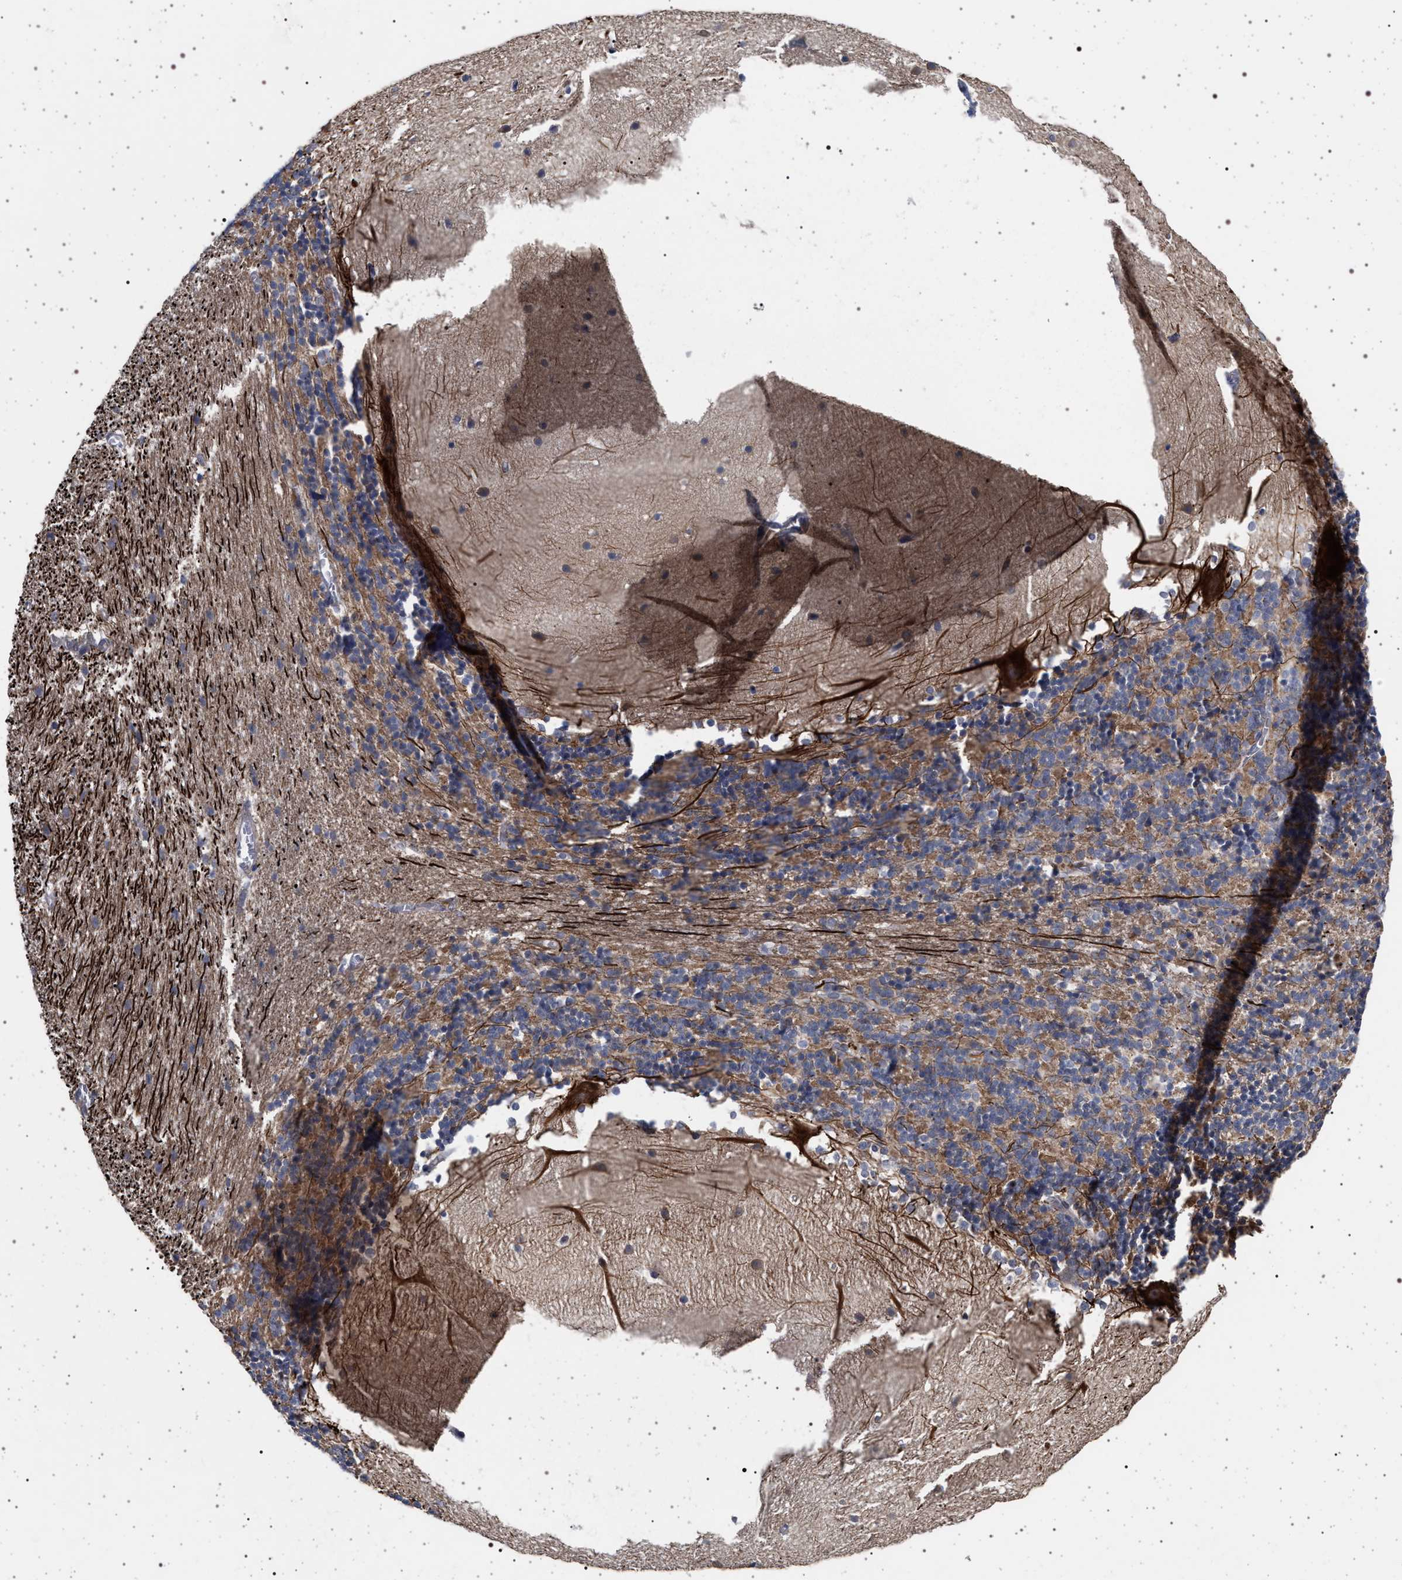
{"staining": {"intensity": "moderate", "quantity": ">75%", "location": "cytoplasmic/membranous"}, "tissue": "cerebellum", "cell_type": "Cells in granular layer", "image_type": "normal", "snomed": [{"axis": "morphology", "description": "Normal tissue, NOS"}, {"axis": "topography", "description": "Cerebellum"}], "caption": "Immunohistochemical staining of benign cerebellum displays medium levels of moderate cytoplasmic/membranous expression in about >75% of cells in granular layer.", "gene": "RBM48", "patient": {"sex": "female", "age": 19}}